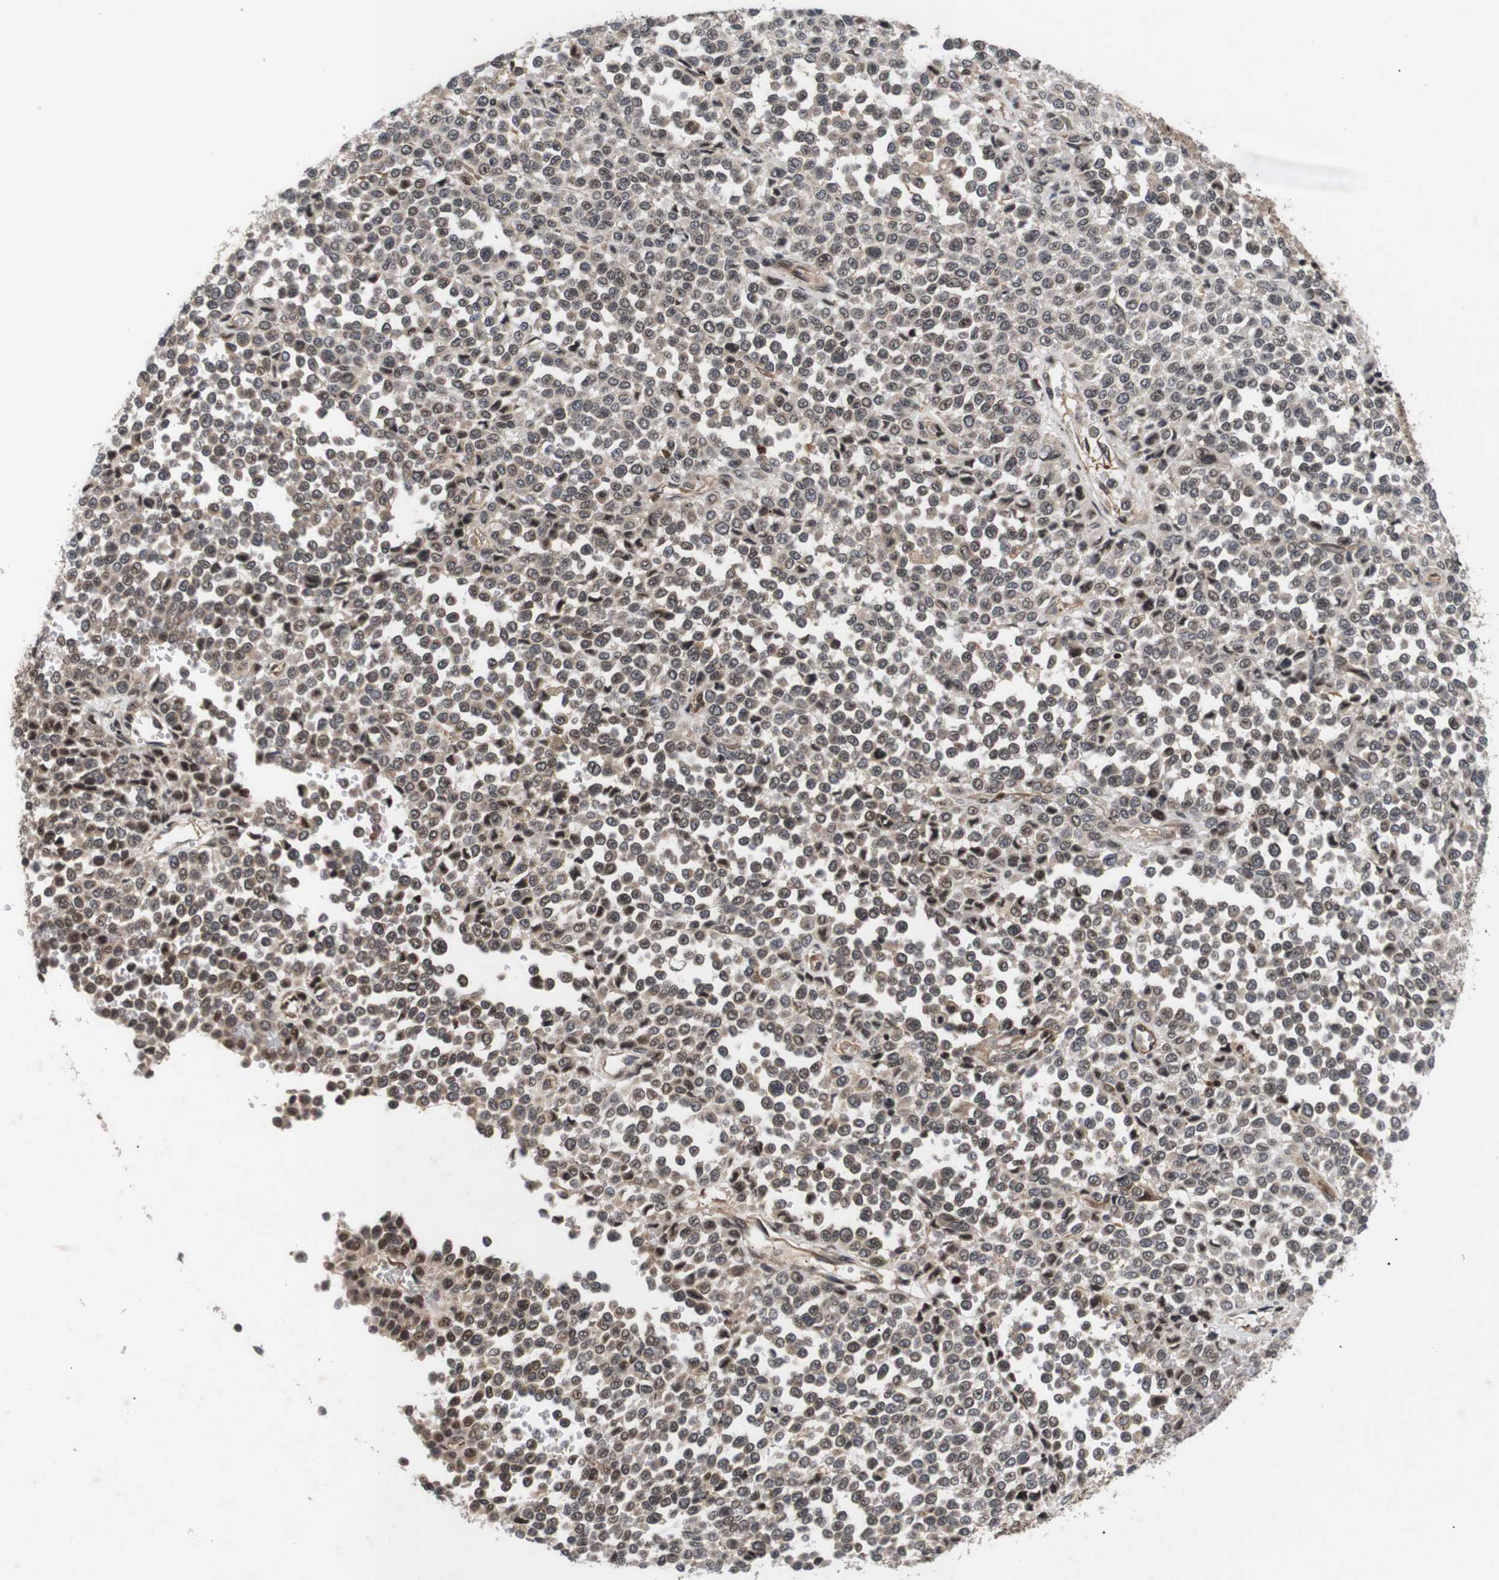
{"staining": {"intensity": "weak", "quantity": ">75%", "location": "nuclear"}, "tissue": "melanoma", "cell_type": "Tumor cells", "image_type": "cancer", "snomed": [{"axis": "morphology", "description": "Malignant melanoma, Metastatic site"}, {"axis": "topography", "description": "Pancreas"}], "caption": "Weak nuclear positivity is seen in approximately >75% of tumor cells in malignant melanoma (metastatic site).", "gene": "KIF23", "patient": {"sex": "female", "age": 30}}